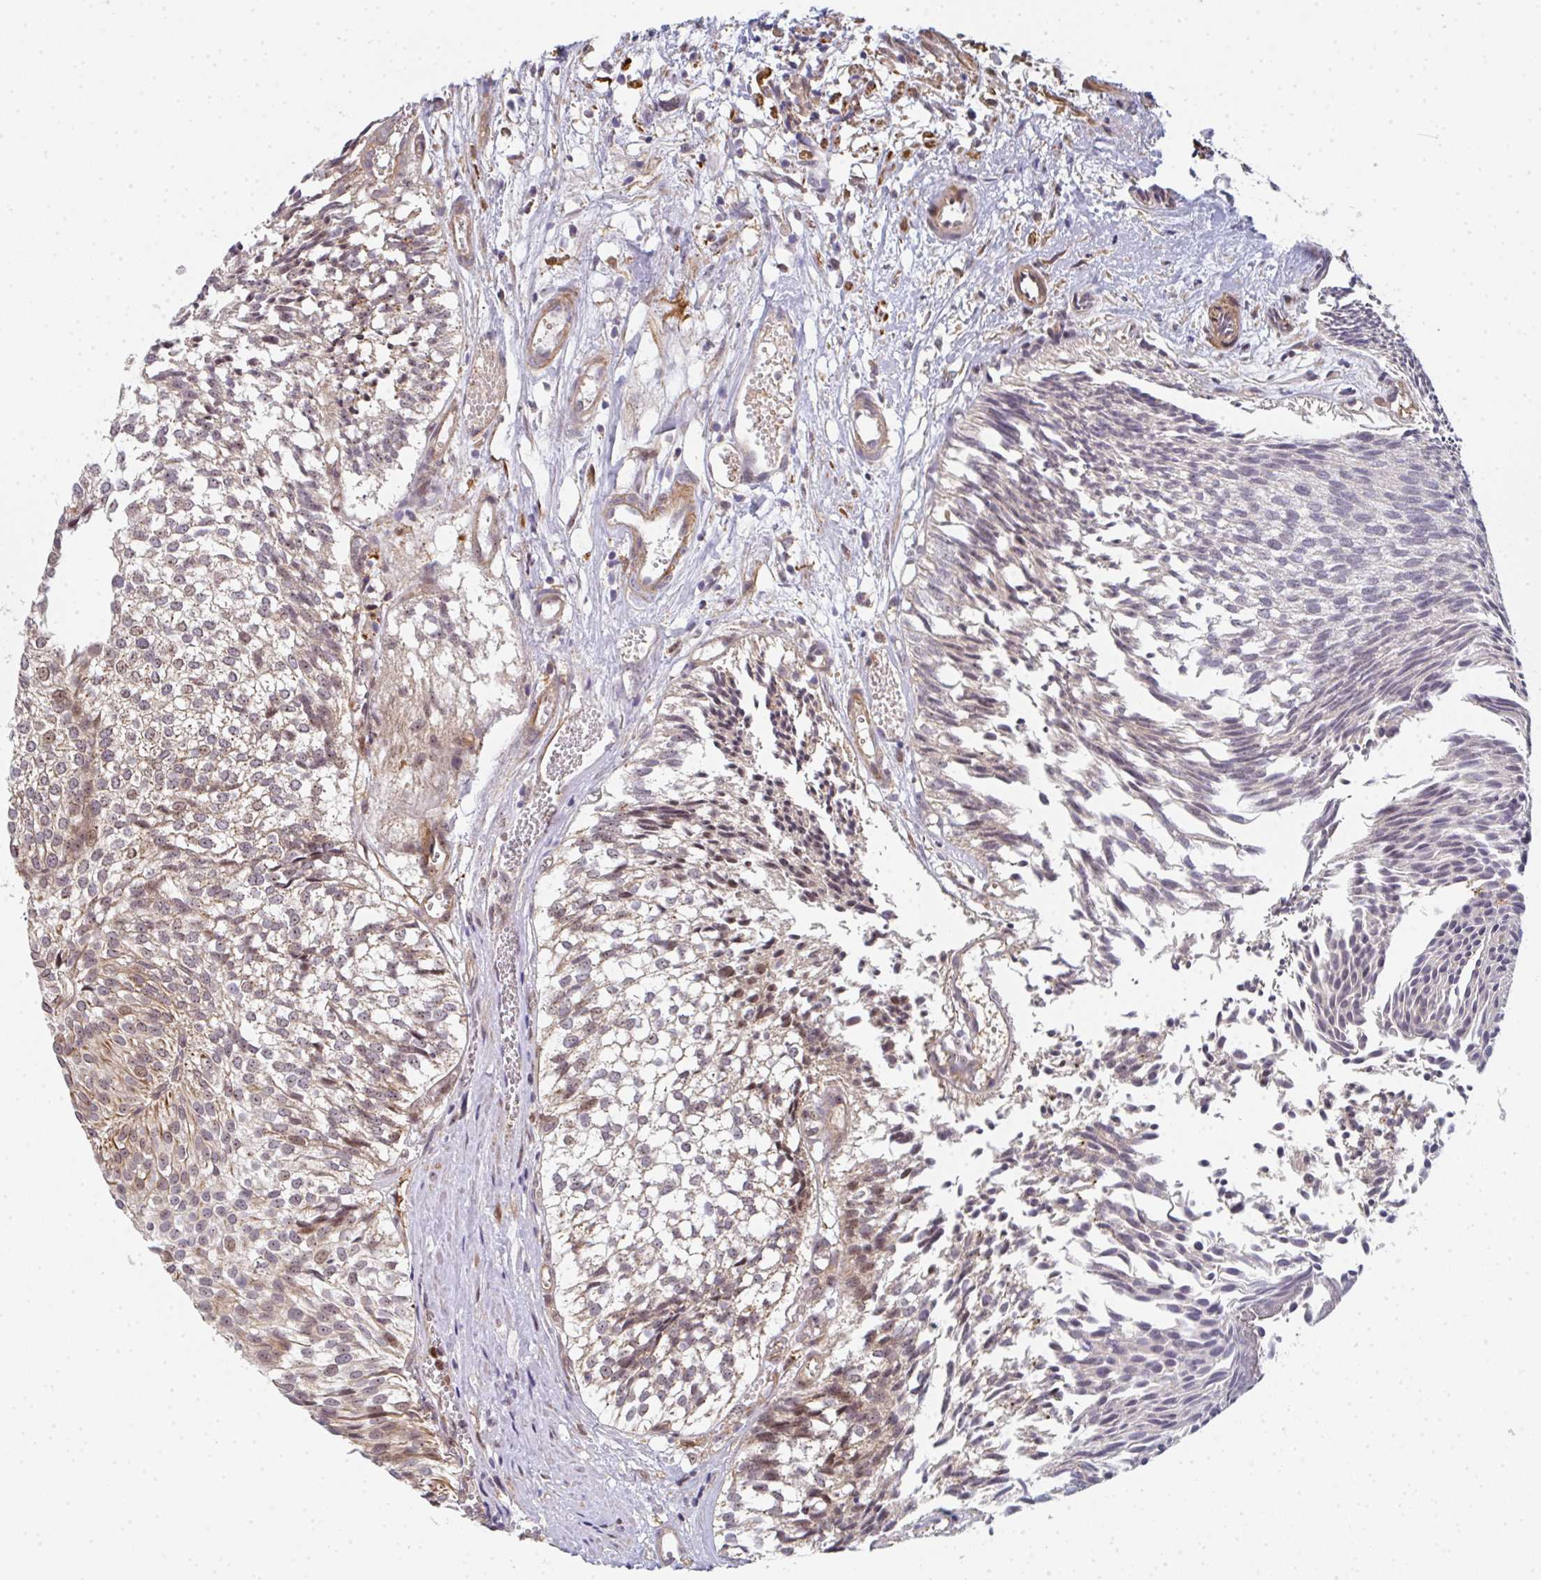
{"staining": {"intensity": "weak", "quantity": "<25%", "location": "cytoplasmic/membranous,nuclear"}, "tissue": "urothelial cancer", "cell_type": "Tumor cells", "image_type": "cancer", "snomed": [{"axis": "morphology", "description": "Urothelial carcinoma, Low grade"}, {"axis": "topography", "description": "Urinary bladder"}], "caption": "Tumor cells are negative for brown protein staining in urothelial carcinoma (low-grade).", "gene": "SIMC1", "patient": {"sex": "male", "age": 91}}